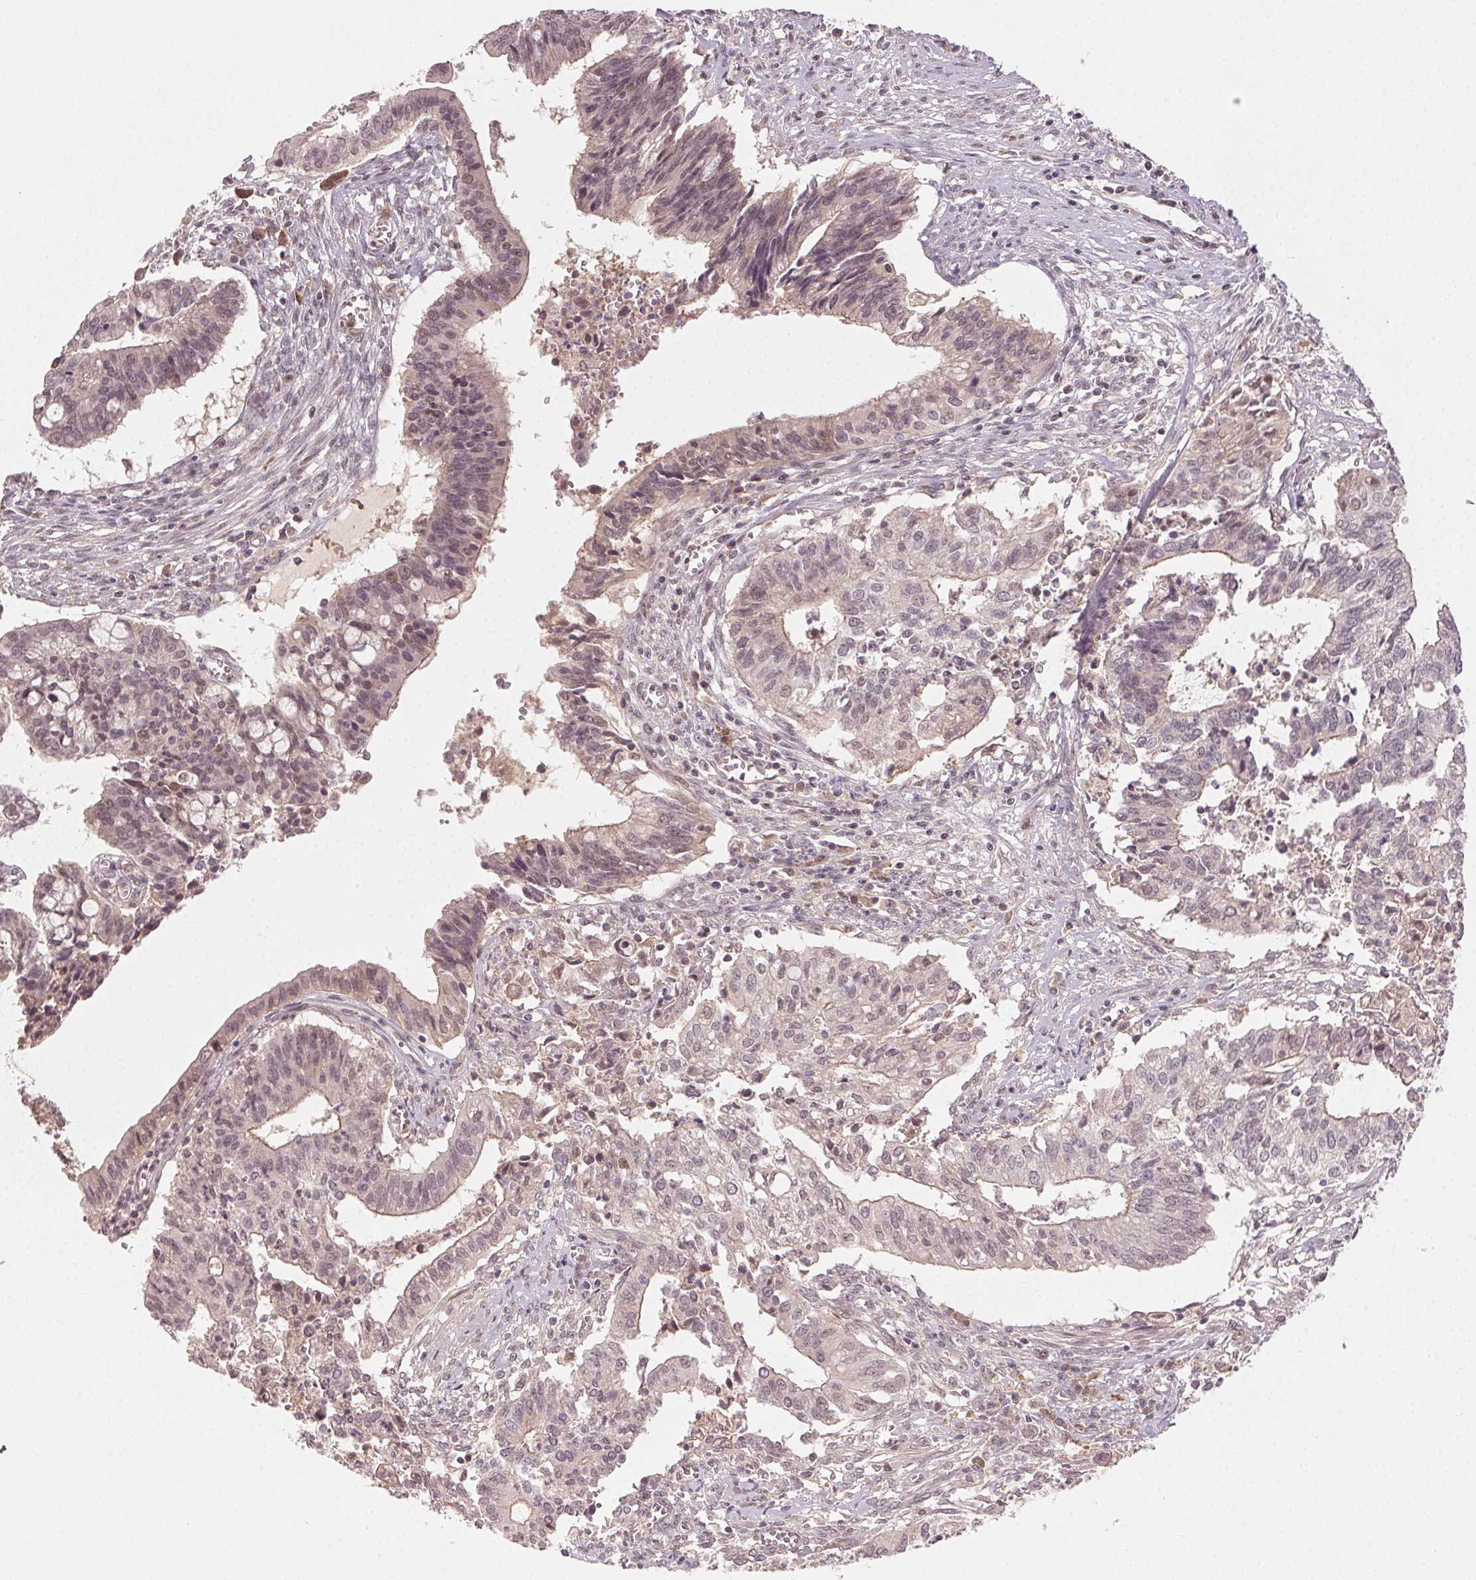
{"staining": {"intensity": "weak", "quantity": "25%-75%", "location": "cytoplasmic/membranous,nuclear"}, "tissue": "cervical cancer", "cell_type": "Tumor cells", "image_type": "cancer", "snomed": [{"axis": "morphology", "description": "Adenocarcinoma, NOS"}, {"axis": "topography", "description": "Cervix"}], "caption": "Cervical adenocarcinoma was stained to show a protein in brown. There is low levels of weak cytoplasmic/membranous and nuclear staining in about 25%-75% of tumor cells.", "gene": "TUB", "patient": {"sex": "female", "age": 44}}